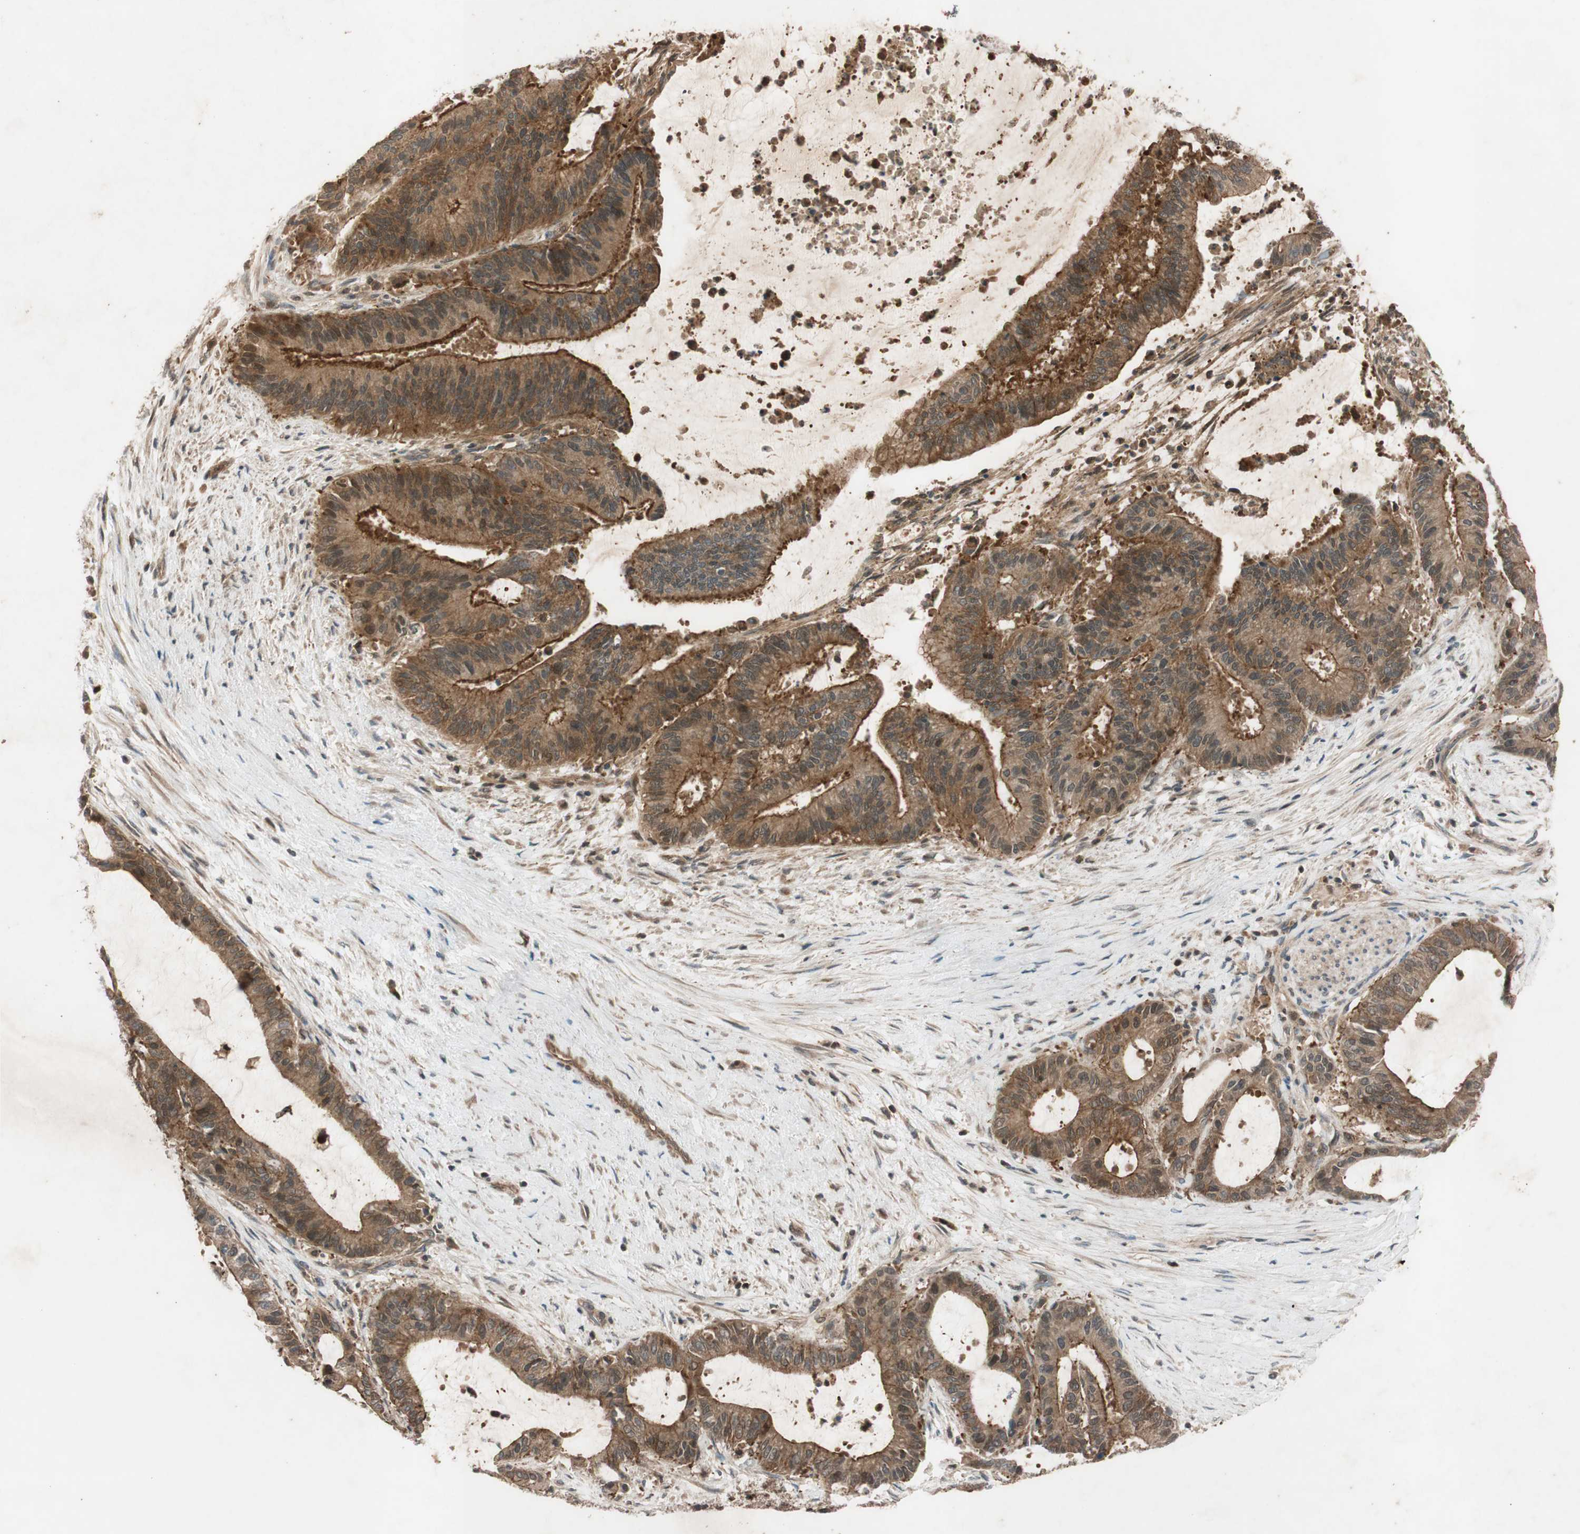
{"staining": {"intensity": "moderate", "quantity": ">75%", "location": "cytoplasmic/membranous"}, "tissue": "liver cancer", "cell_type": "Tumor cells", "image_type": "cancer", "snomed": [{"axis": "morphology", "description": "Cholangiocarcinoma"}, {"axis": "topography", "description": "Liver"}], "caption": "Immunohistochemistry image of neoplastic tissue: liver cancer (cholangiocarcinoma) stained using IHC reveals medium levels of moderate protein expression localized specifically in the cytoplasmic/membranous of tumor cells, appearing as a cytoplasmic/membranous brown color.", "gene": "EPHA8", "patient": {"sex": "female", "age": 73}}